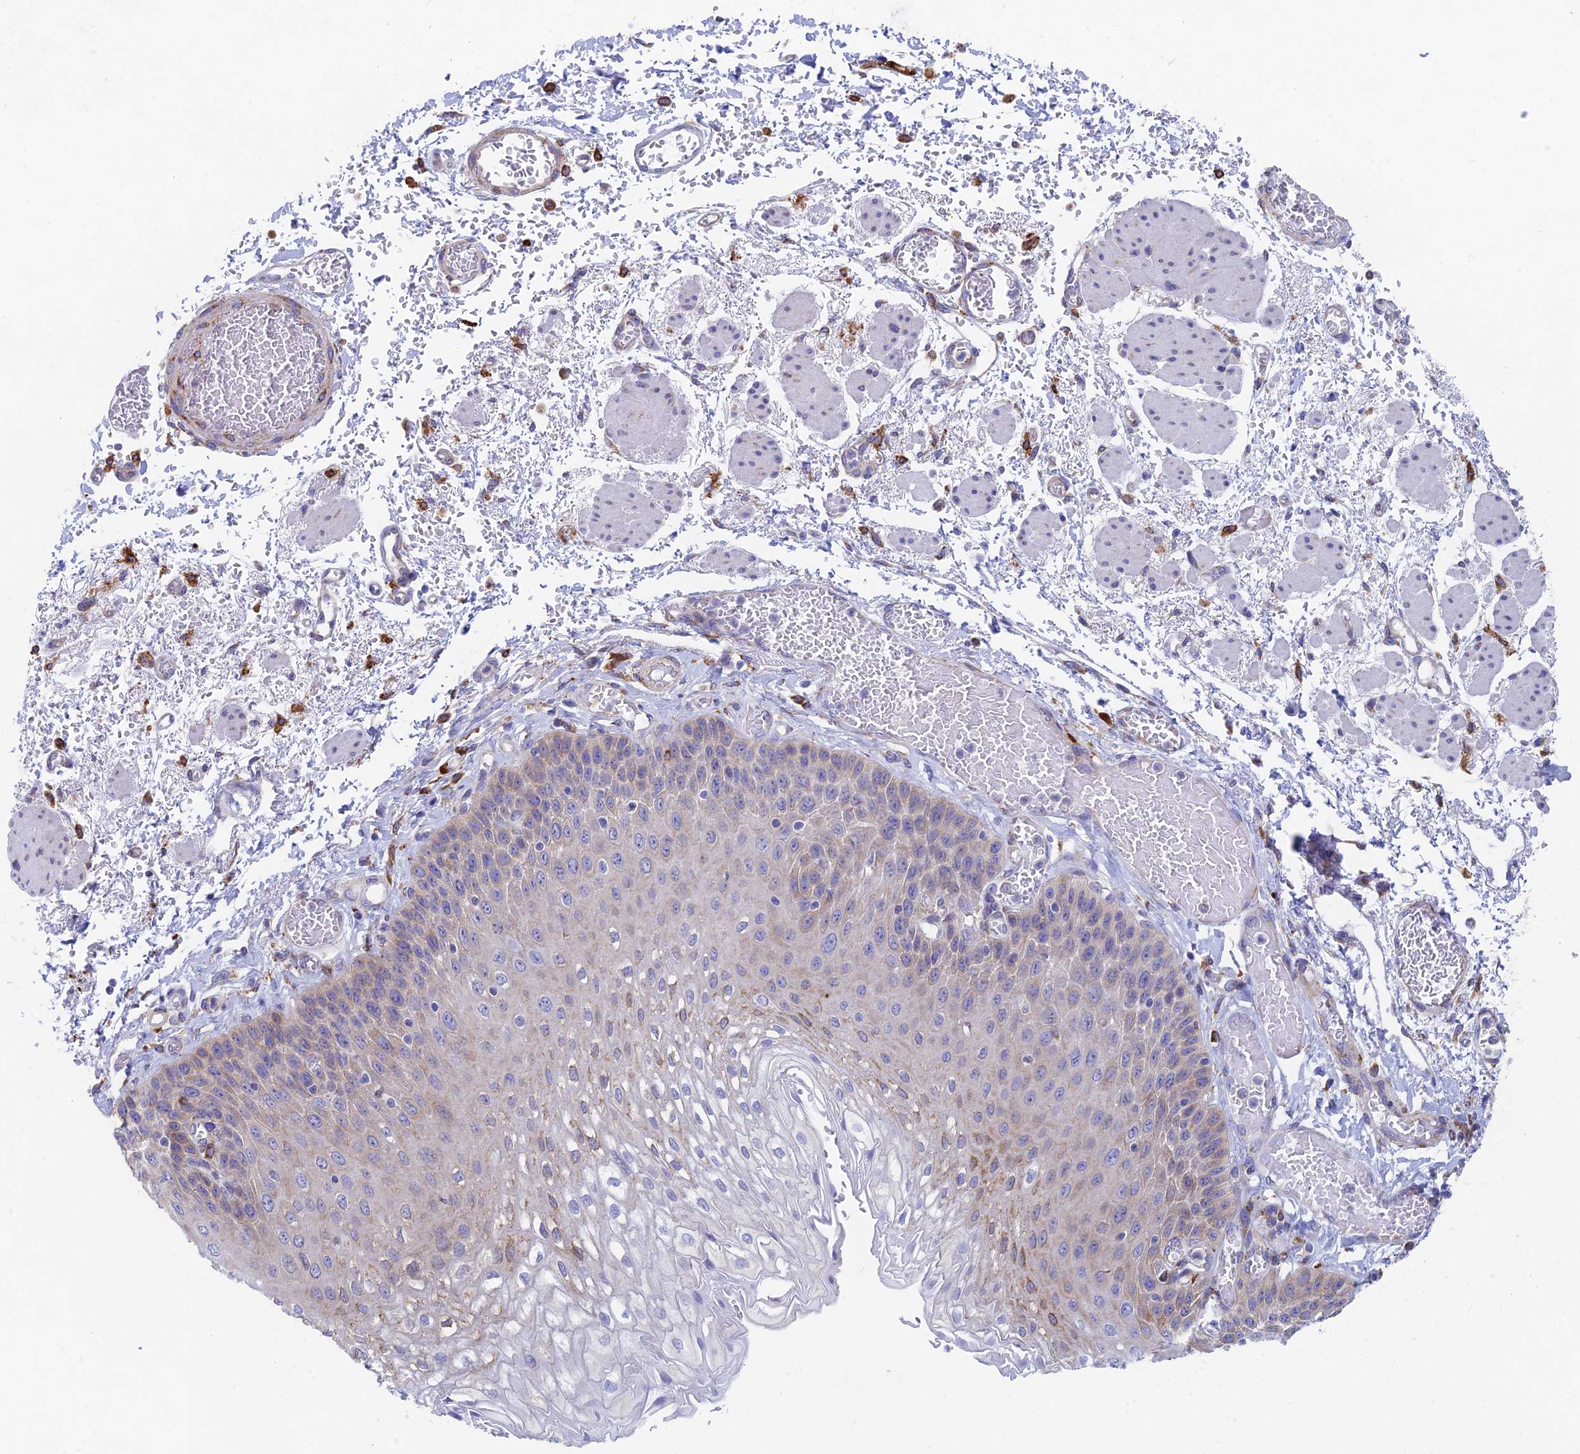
{"staining": {"intensity": "weak", "quantity": "25%-75%", "location": "cytoplasmic/membranous"}, "tissue": "esophagus", "cell_type": "Squamous epithelial cells", "image_type": "normal", "snomed": [{"axis": "morphology", "description": "Normal tissue, NOS"}, {"axis": "topography", "description": "Esophagus"}], "caption": "Esophagus stained with a brown dye shows weak cytoplasmic/membranous positive positivity in about 25%-75% of squamous epithelial cells.", "gene": "WDR35", "patient": {"sex": "male", "age": 81}}